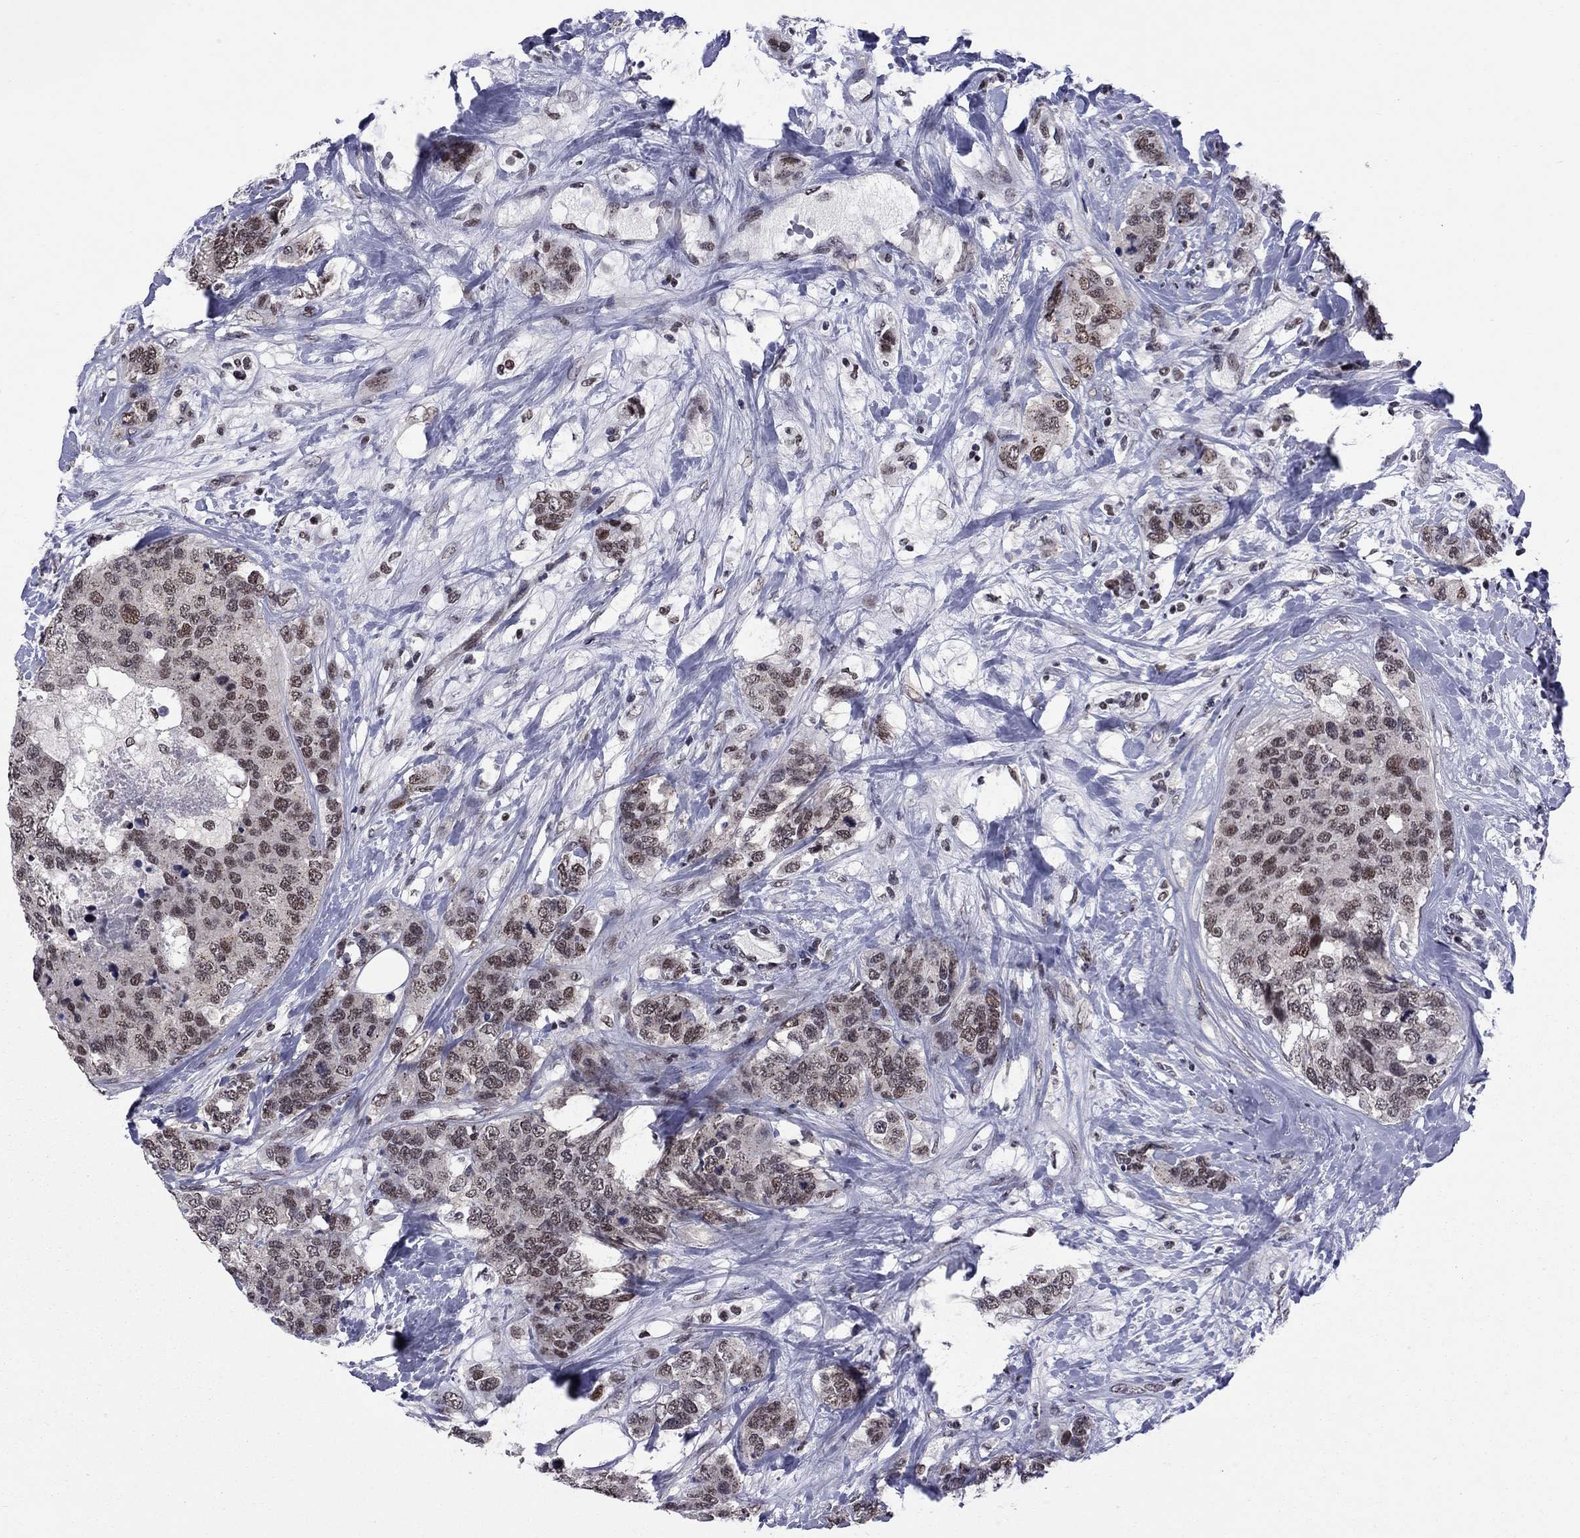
{"staining": {"intensity": "weak", "quantity": "25%-75%", "location": "nuclear"}, "tissue": "breast cancer", "cell_type": "Tumor cells", "image_type": "cancer", "snomed": [{"axis": "morphology", "description": "Lobular carcinoma"}, {"axis": "topography", "description": "Breast"}], "caption": "Human breast lobular carcinoma stained for a protein (brown) demonstrates weak nuclear positive staining in about 25%-75% of tumor cells.", "gene": "TAF9", "patient": {"sex": "female", "age": 59}}